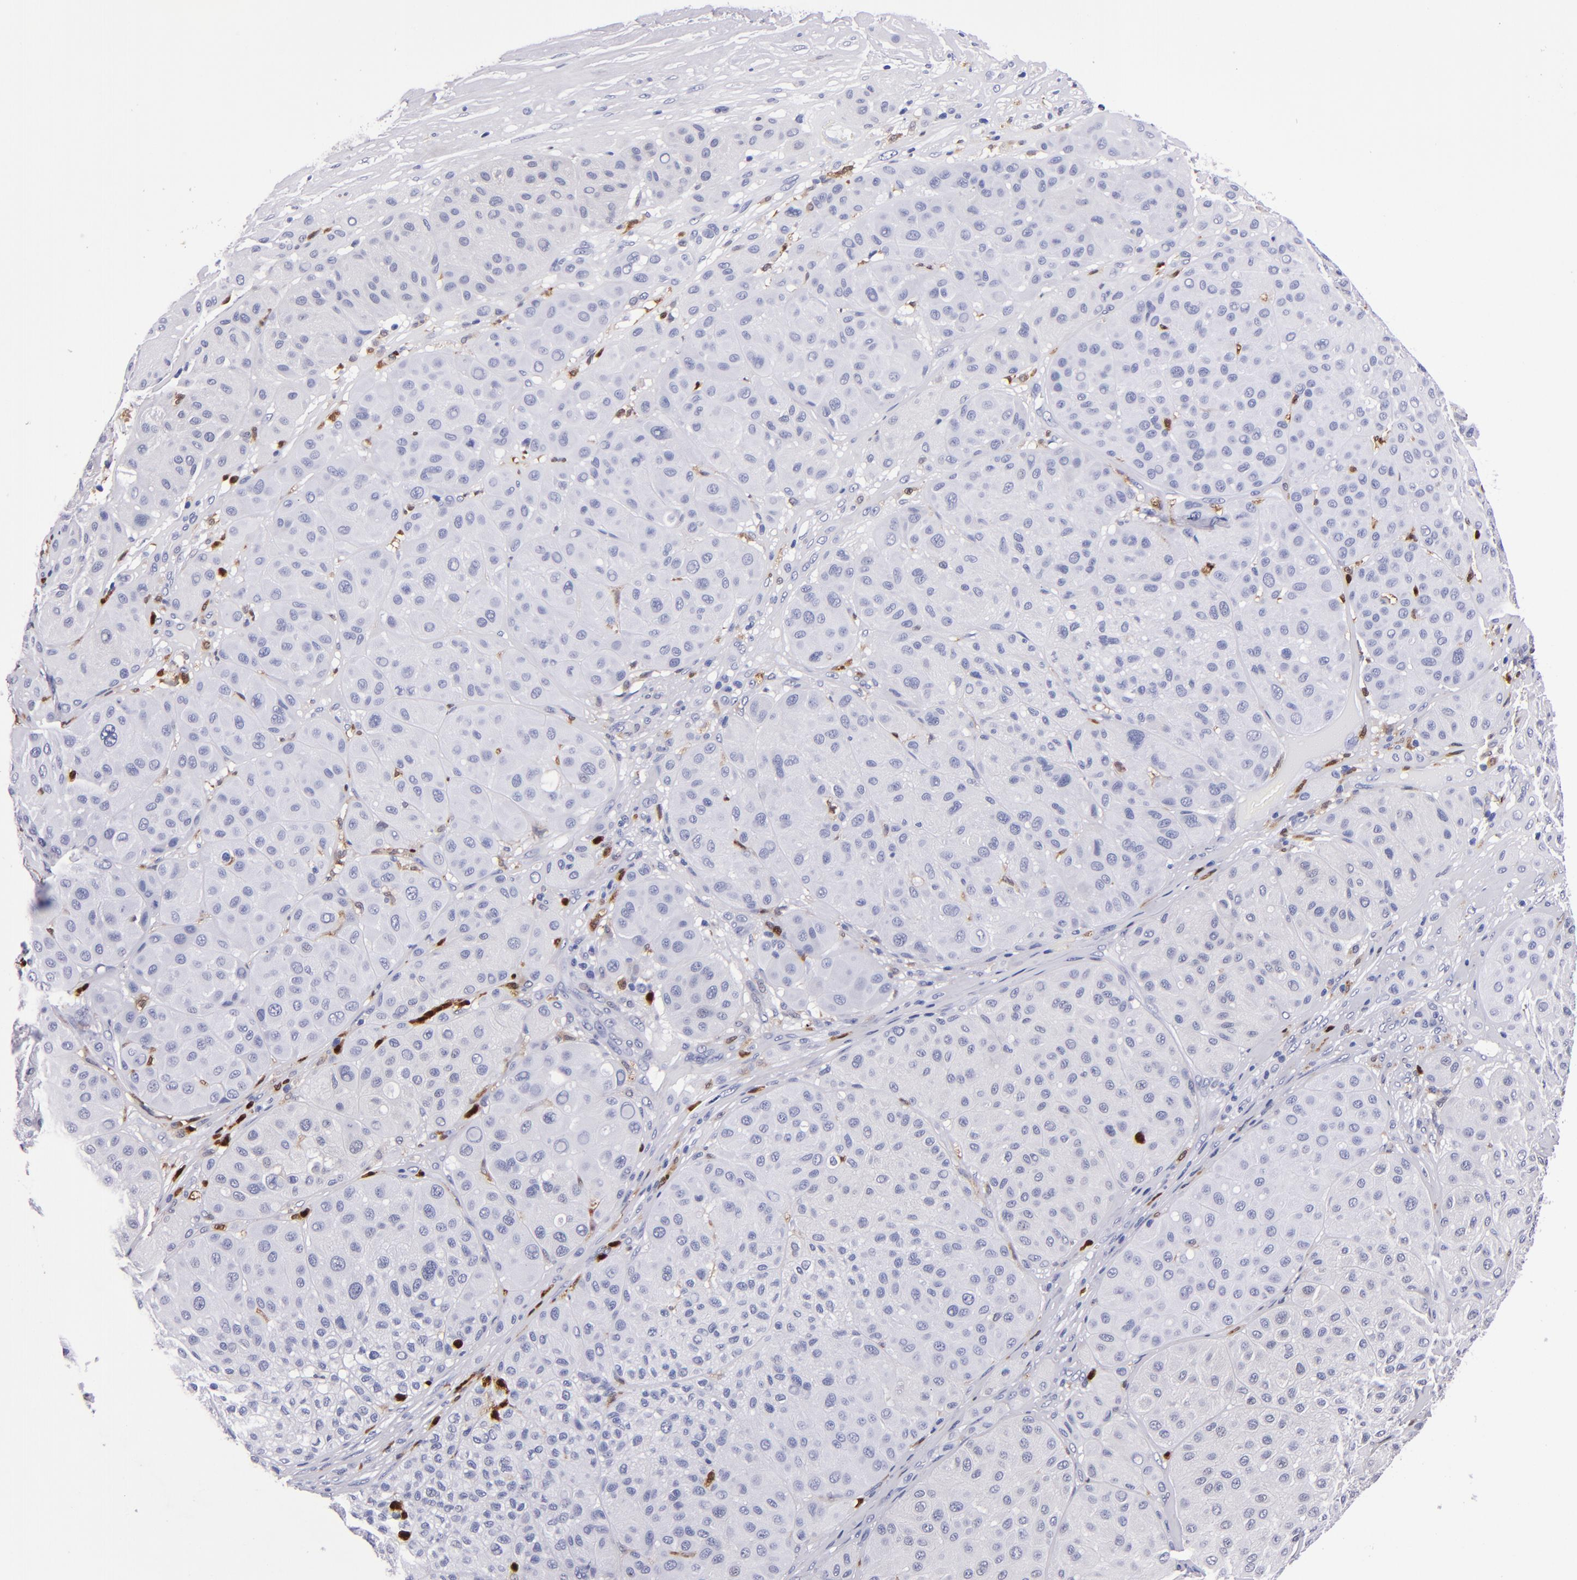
{"staining": {"intensity": "negative", "quantity": "none", "location": "none"}, "tissue": "melanoma", "cell_type": "Tumor cells", "image_type": "cancer", "snomed": [{"axis": "morphology", "description": "Normal tissue, NOS"}, {"axis": "morphology", "description": "Malignant melanoma, Metastatic site"}, {"axis": "topography", "description": "Skin"}], "caption": "This micrograph is of malignant melanoma (metastatic site) stained with immunohistochemistry to label a protein in brown with the nuclei are counter-stained blue. There is no positivity in tumor cells.", "gene": "S100A8", "patient": {"sex": "male", "age": 41}}